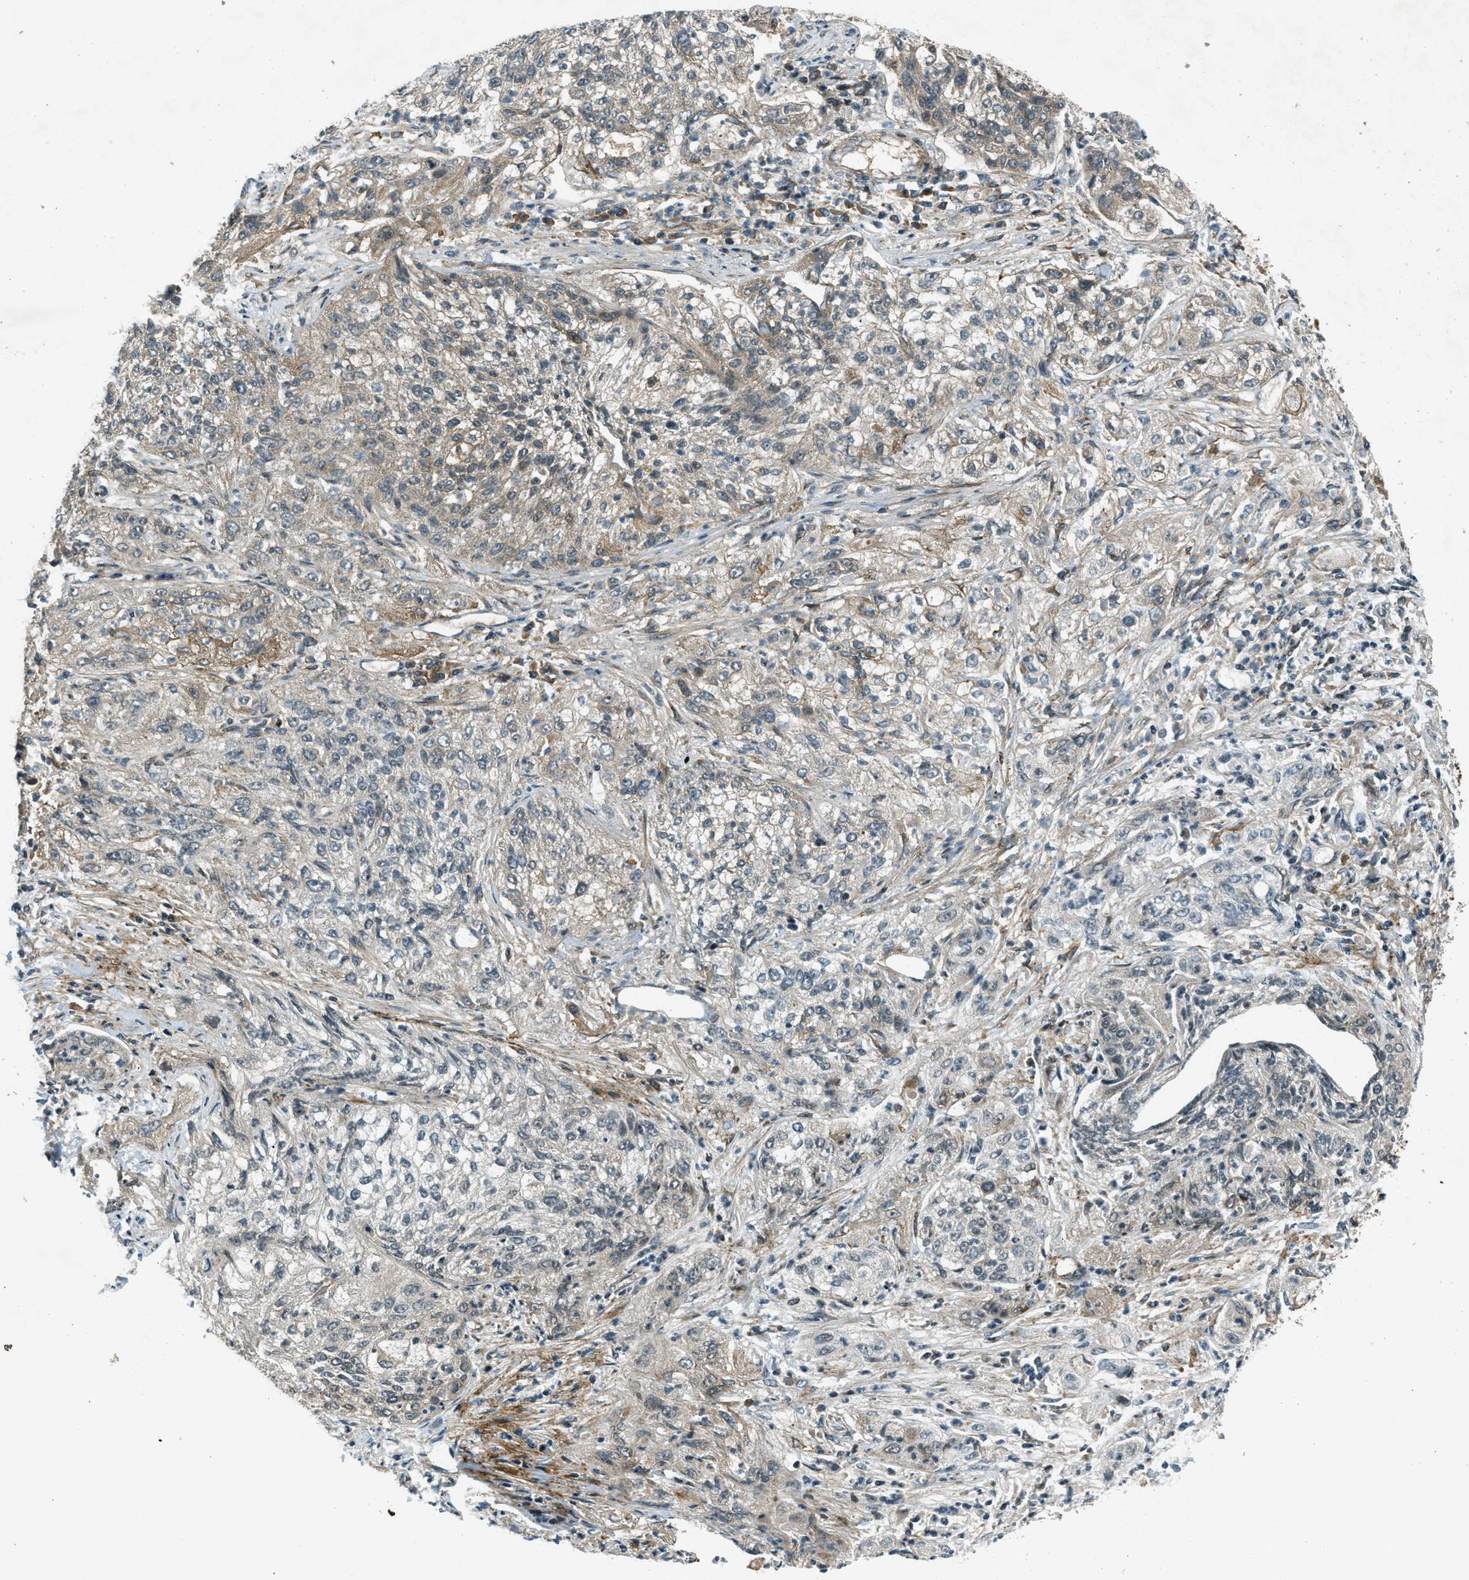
{"staining": {"intensity": "moderate", "quantity": ">75%", "location": "cytoplasmic/membranous"}, "tissue": "lung cancer", "cell_type": "Tumor cells", "image_type": "cancer", "snomed": [{"axis": "morphology", "description": "Inflammation, NOS"}, {"axis": "morphology", "description": "Squamous cell carcinoma, NOS"}, {"axis": "topography", "description": "Lymph node"}, {"axis": "topography", "description": "Soft tissue"}, {"axis": "topography", "description": "Lung"}], "caption": "This is a histology image of IHC staining of lung squamous cell carcinoma, which shows moderate positivity in the cytoplasmic/membranous of tumor cells.", "gene": "EIF2AK3", "patient": {"sex": "male", "age": 66}}